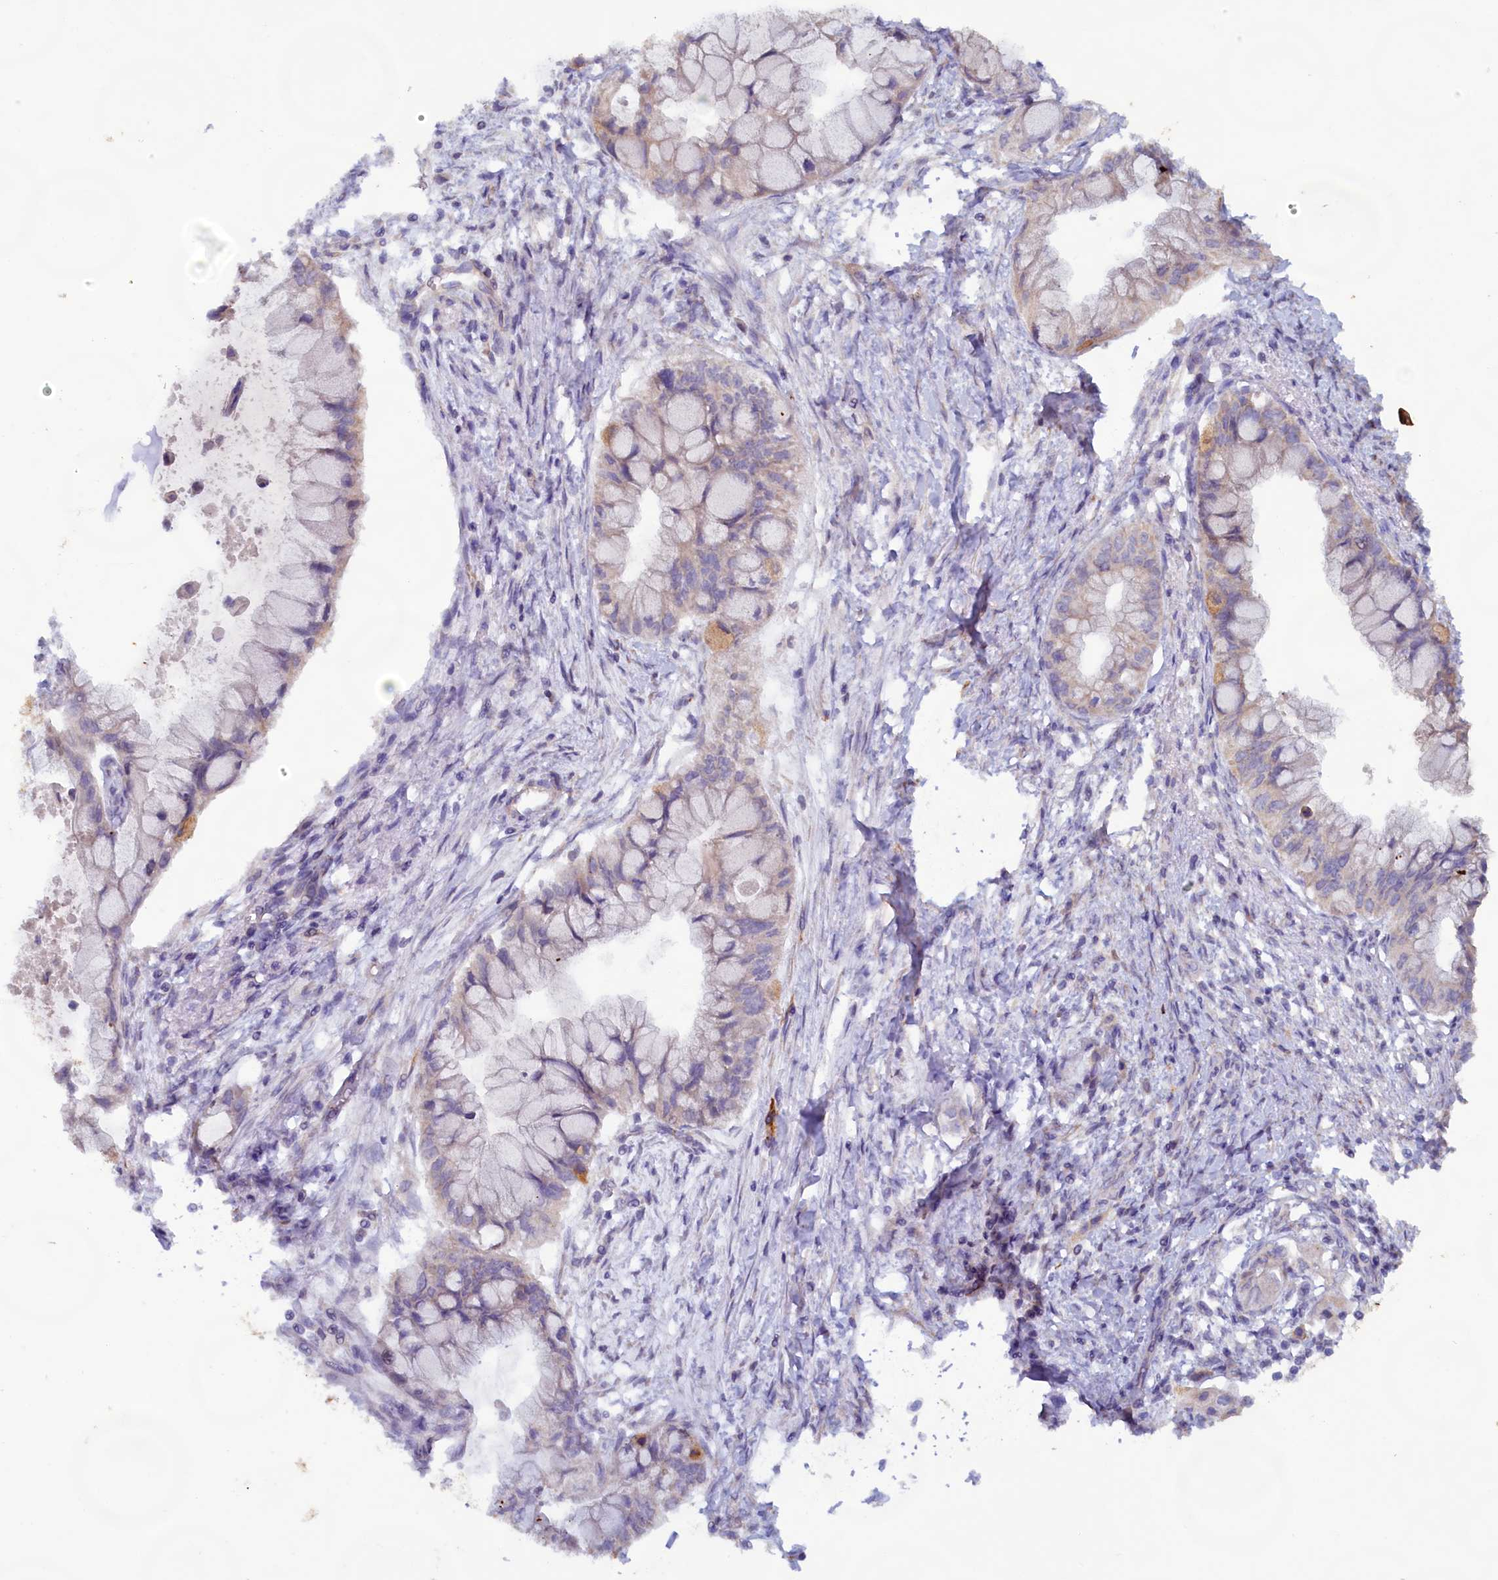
{"staining": {"intensity": "negative", "quantity": "none", "location": "none"}, "tissue": "pancreatic cancer", "cell_type": "Tumor cells", "image_type": "cancer", "snomed": [{"axis": "morphology", "description": "Adenocarcinoma, NOS"}, {"axis": "topography", "description": "Pancreas"}], "caption": "A micrograph of pancreatic cancer stained for a protein displays no brown staining in tumor cells. (IHC, brightfield microscopy, high magnification).", "gene": "FUNDC1", "patient": {"sex": "male", "age": 48}}